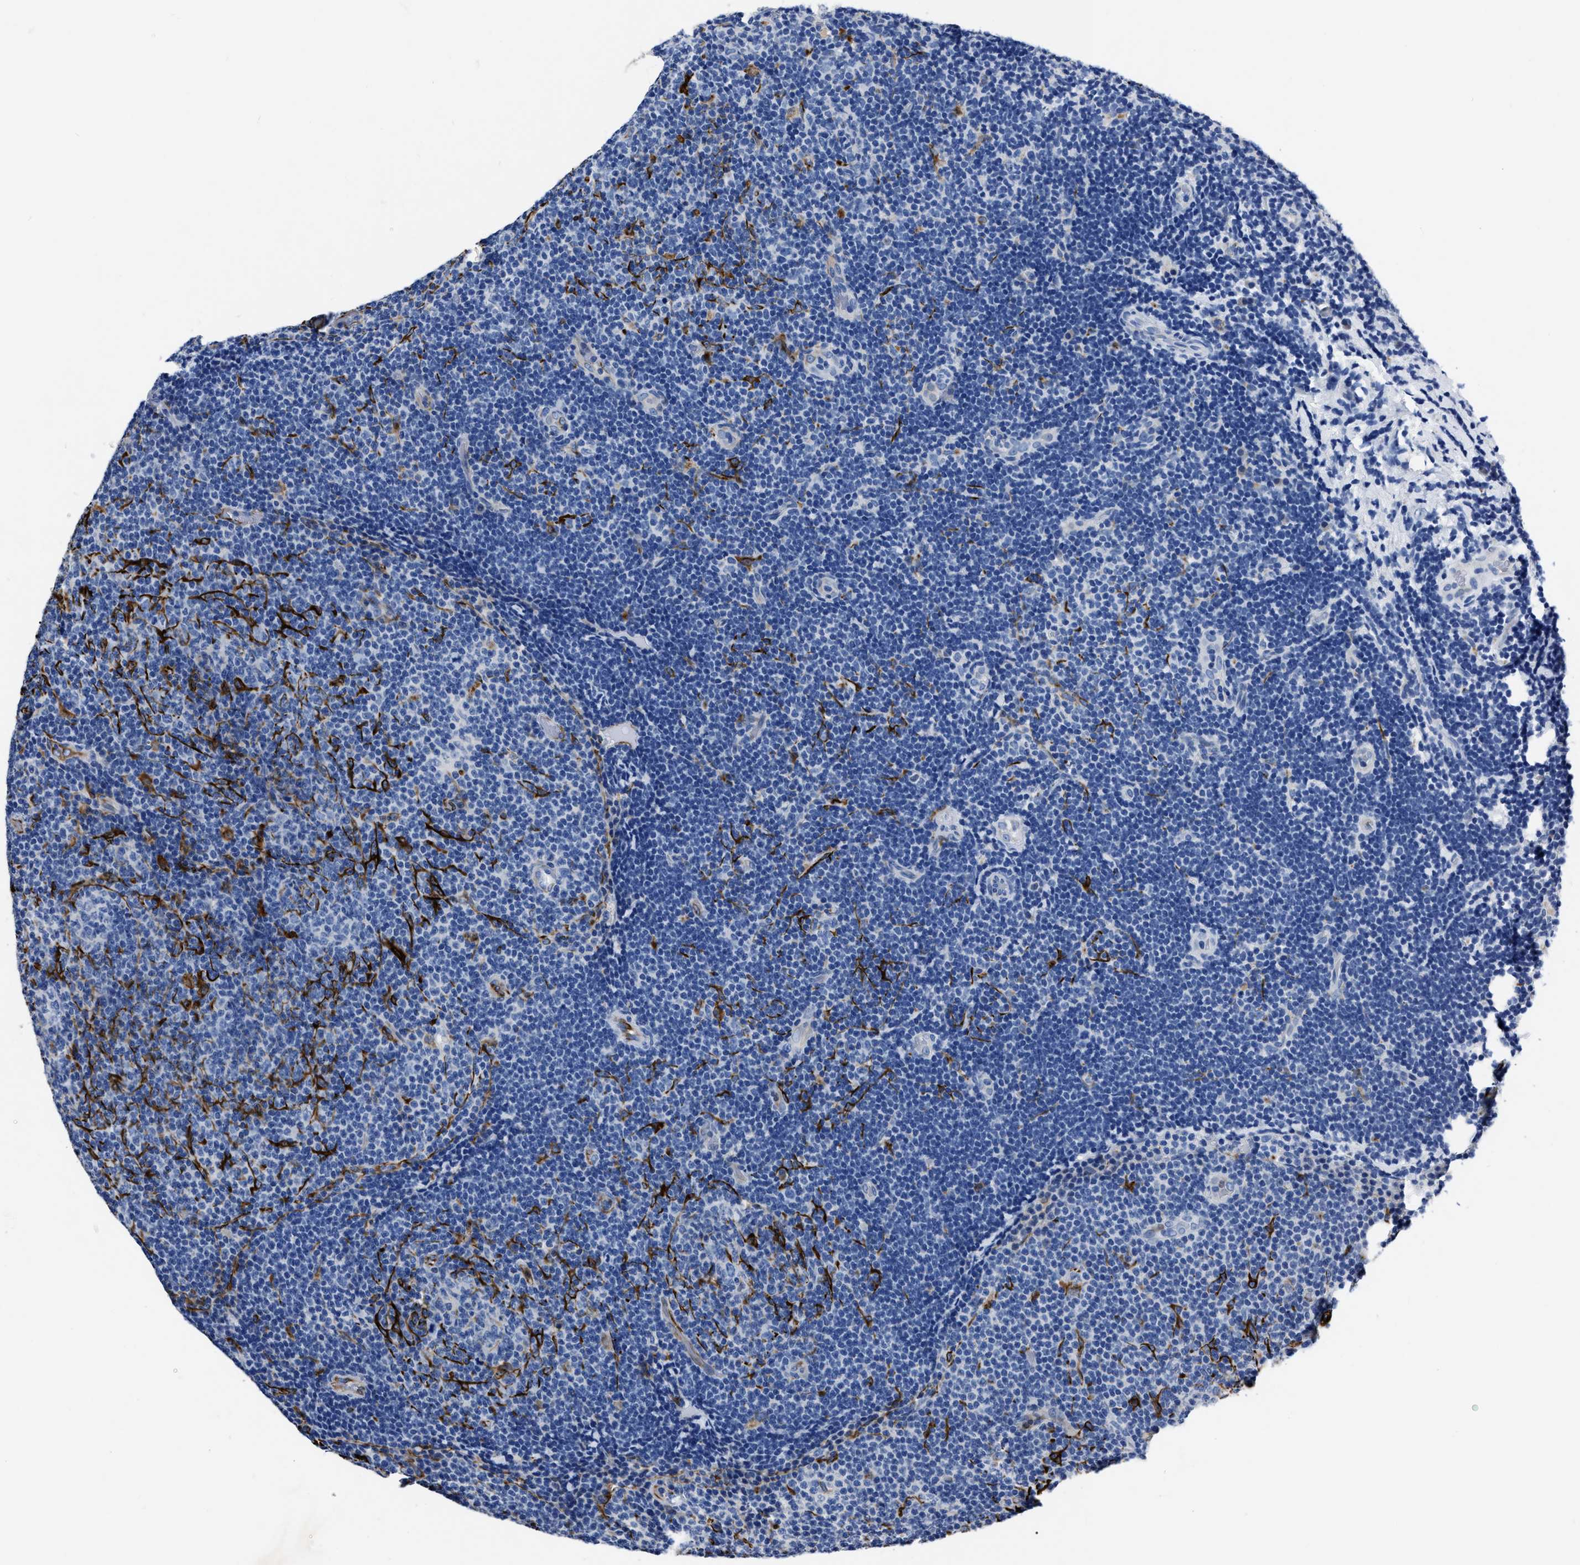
{"staining": {"intensity": "negative", "quantity": "none", "location": "none"}, "tissue": "lymphoma", "cell_type": "Tumor cells", "image_type": "cancer", "snomed": [{"axis": "morphology", "description": "Malignant lymphoma, non-Hodgkin's type, Low grade"}, {"axis": "topography", "description": "Lymph node"}], "caption": "DAB (3,3'-diaminobenzidine) immunohistochemical staining of human lymphoma exhibits no significant staining in tumor cells. (DAB (3,3'-diaminobenzidine) immunohistochemistry with hematoxylin counter stain).", "gene": "OR10G3", "patient": {"sex": "male", "age": 83}}